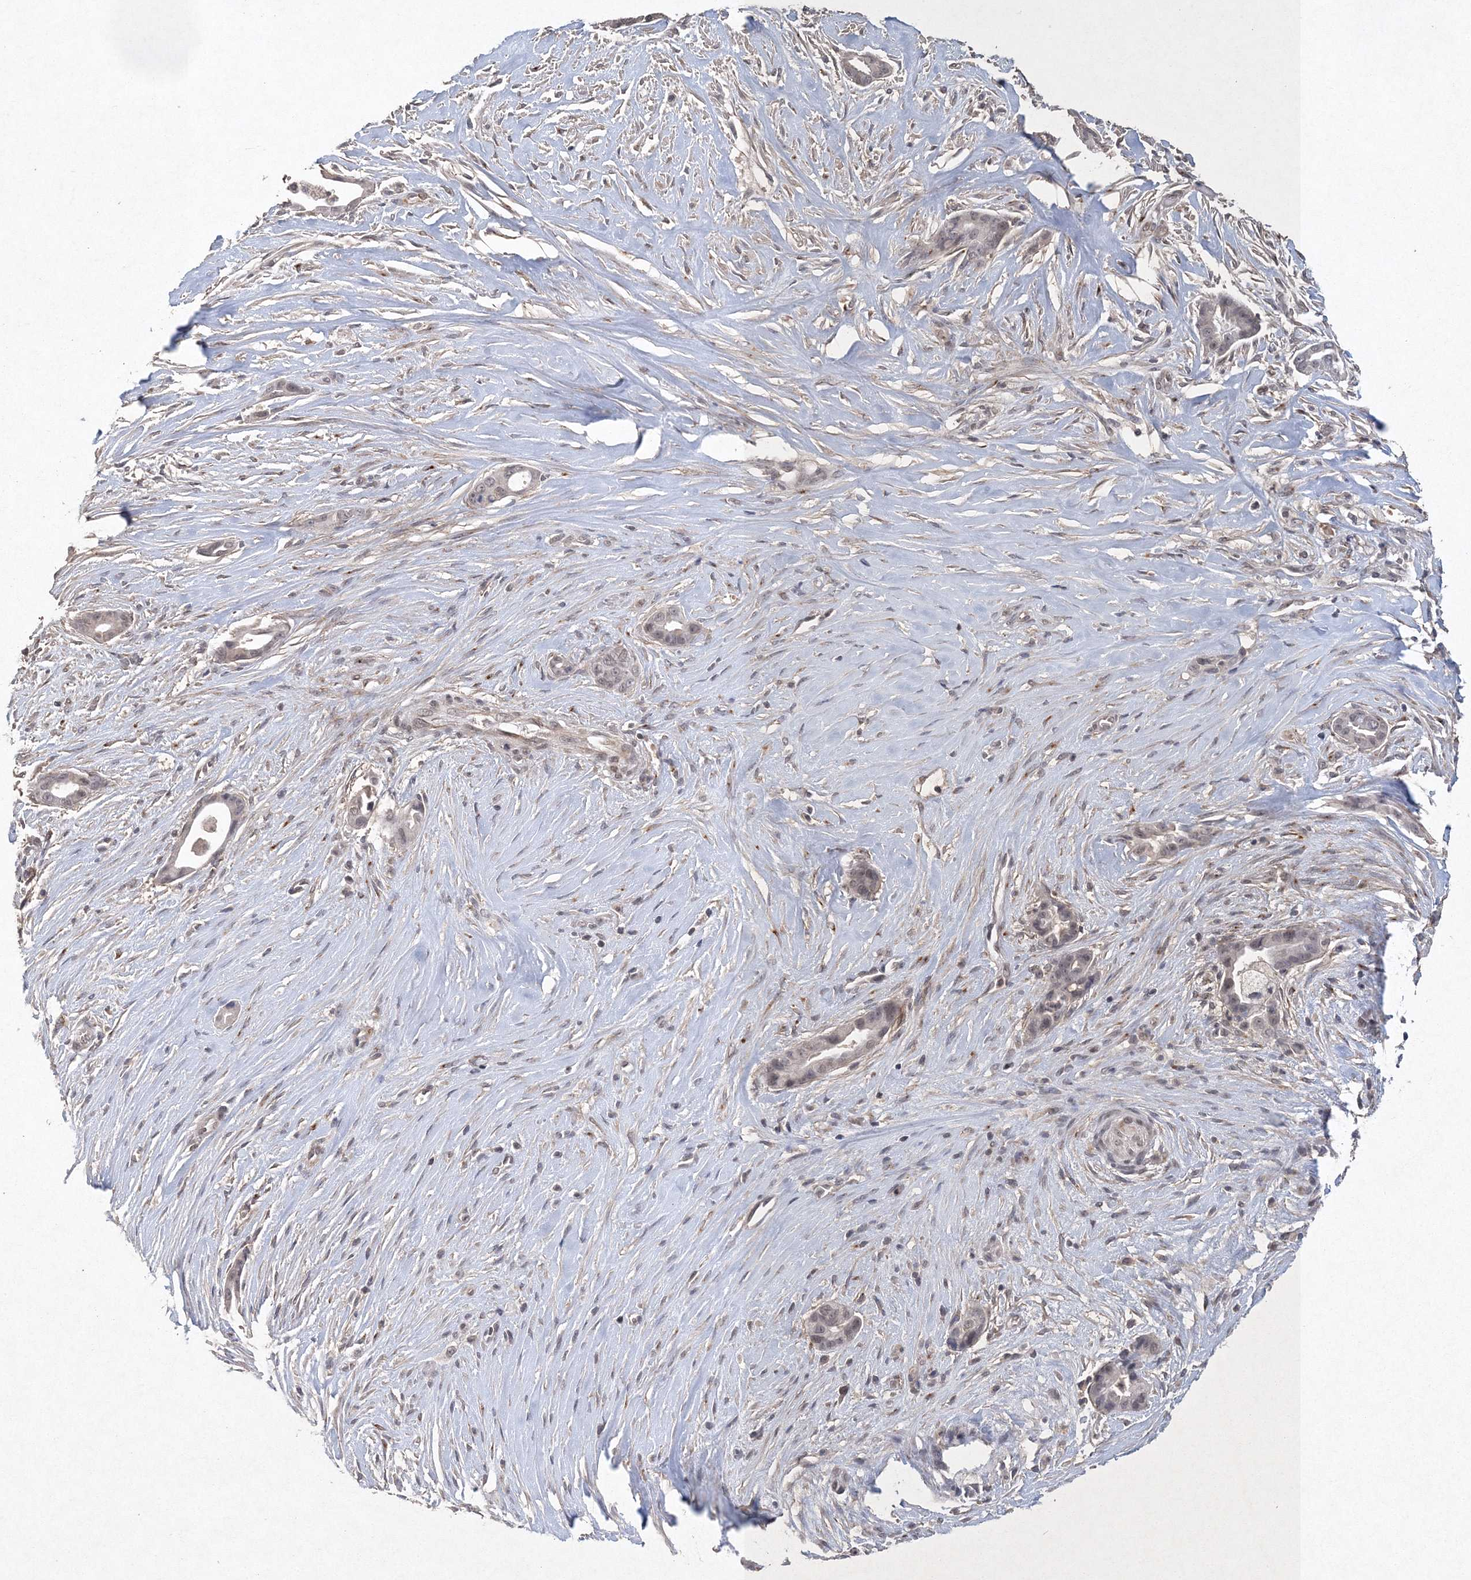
{"staining": {"intensity": "negative", "quantity": "none", "location": "none"}, "tissue": "liver cancer", "cell_type": "Tumor cells", "image_type": "cancer", "snomed": [{"axis": "morphology", "description": "Cholangiocarcinoma"}, {"axis": "topography", "description": "Liver"}], "caption": "IHC micrograph of neoplastic tissue: cholangiocarcinoma (liver) stained with DAB exhibits no significant protein expression in tumor cells.", "gene": "UIMC1", "patient": {"sex": "female", "age": 55}}